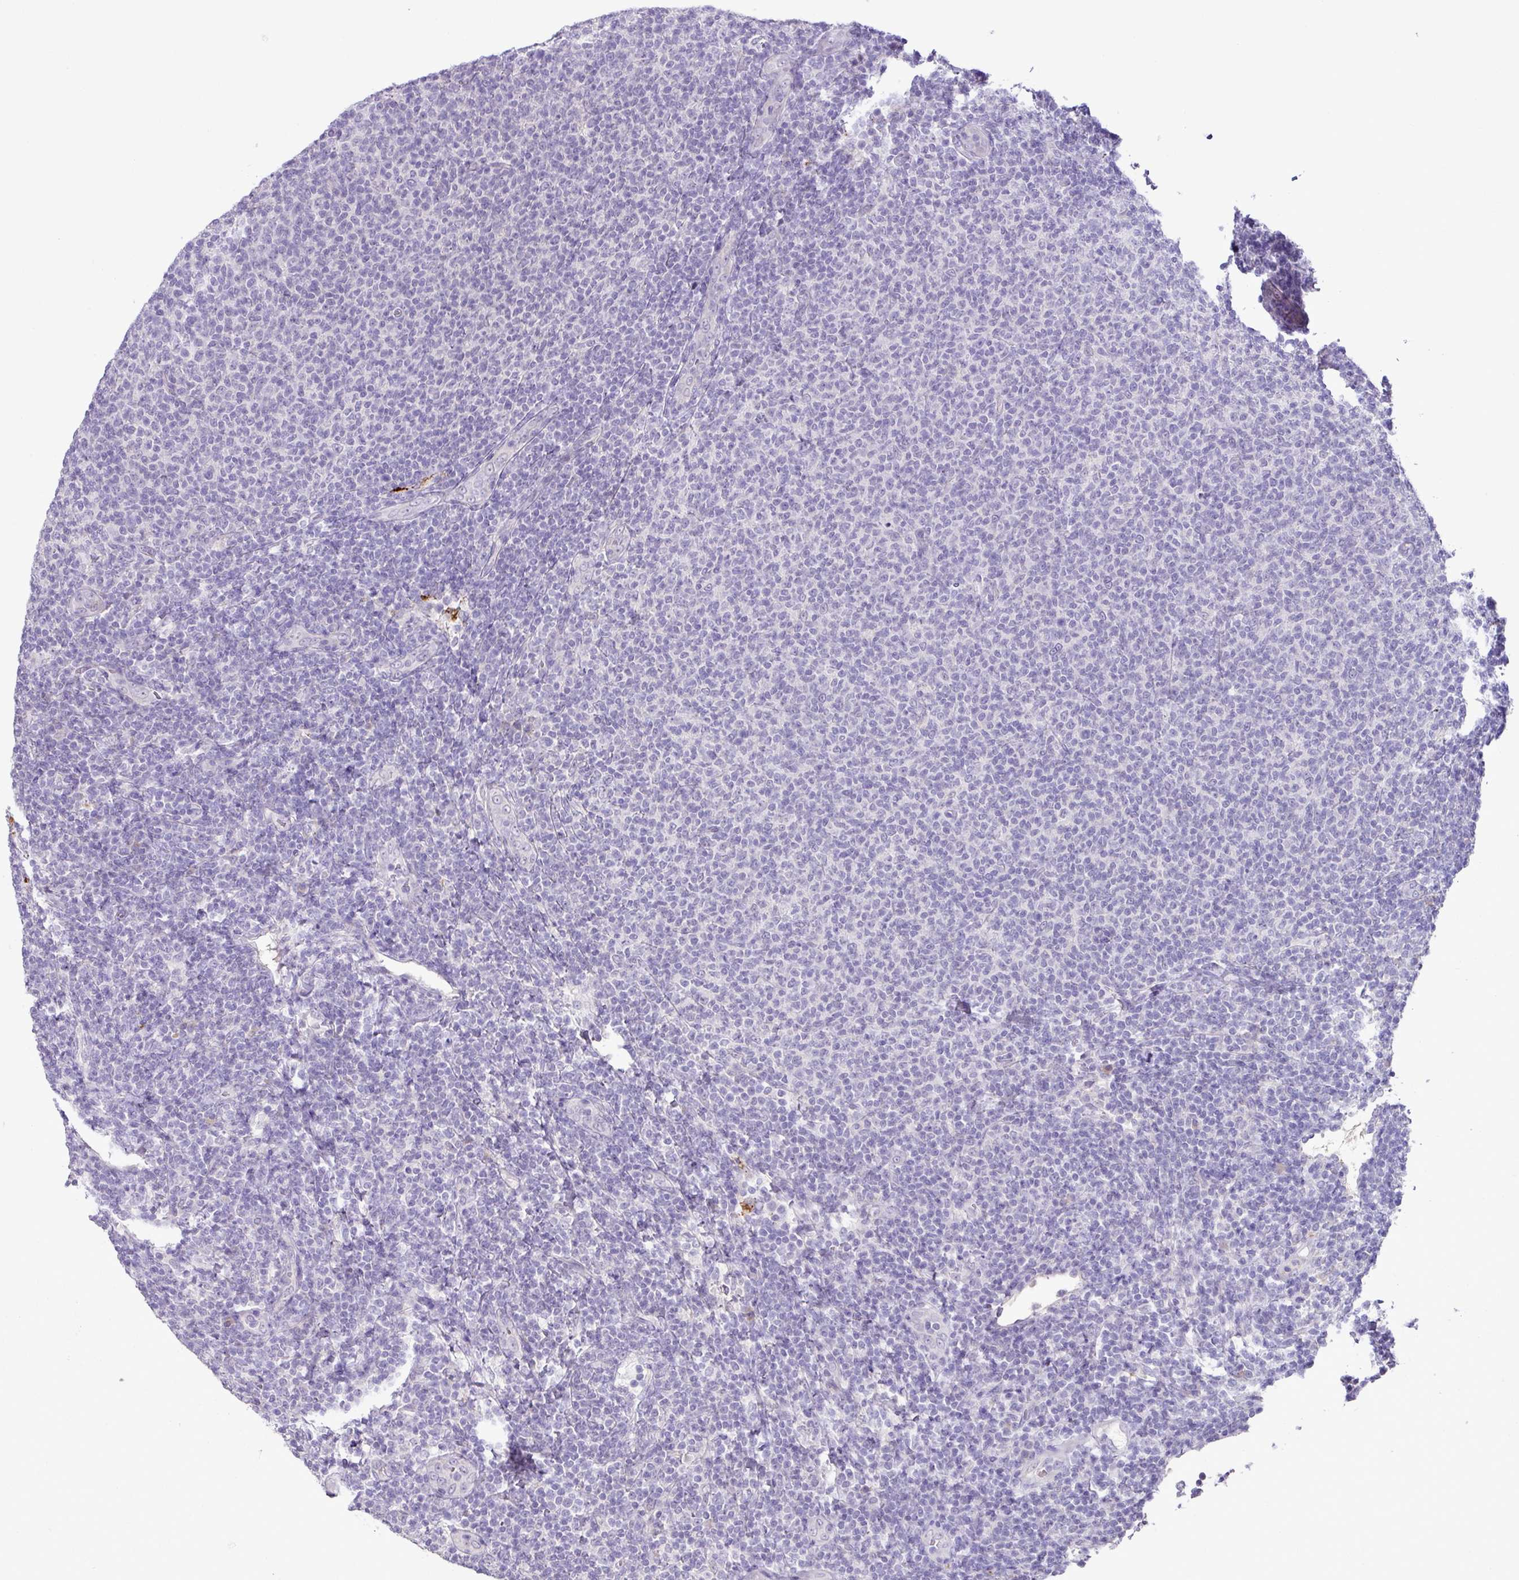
{"staining": {"intensity": "negative", "quantity": "none", "location": "none"}, "tissue": "lymphoma", "cell_type": "Tumor cells", "image_type": "cancer", "snomed": [{"axis": "morphology", "description": "Malignant lymphoma, non-Hodgkin's type, Low grade"}, {"axis": "topography", "description": "Lymph node"}], "caption": "Histopathology image shows no protein expression in tumor cells of lymphoma tissue.", "gene": "PLEKHH3", "patient": {"sex": "male", "age": 66}}